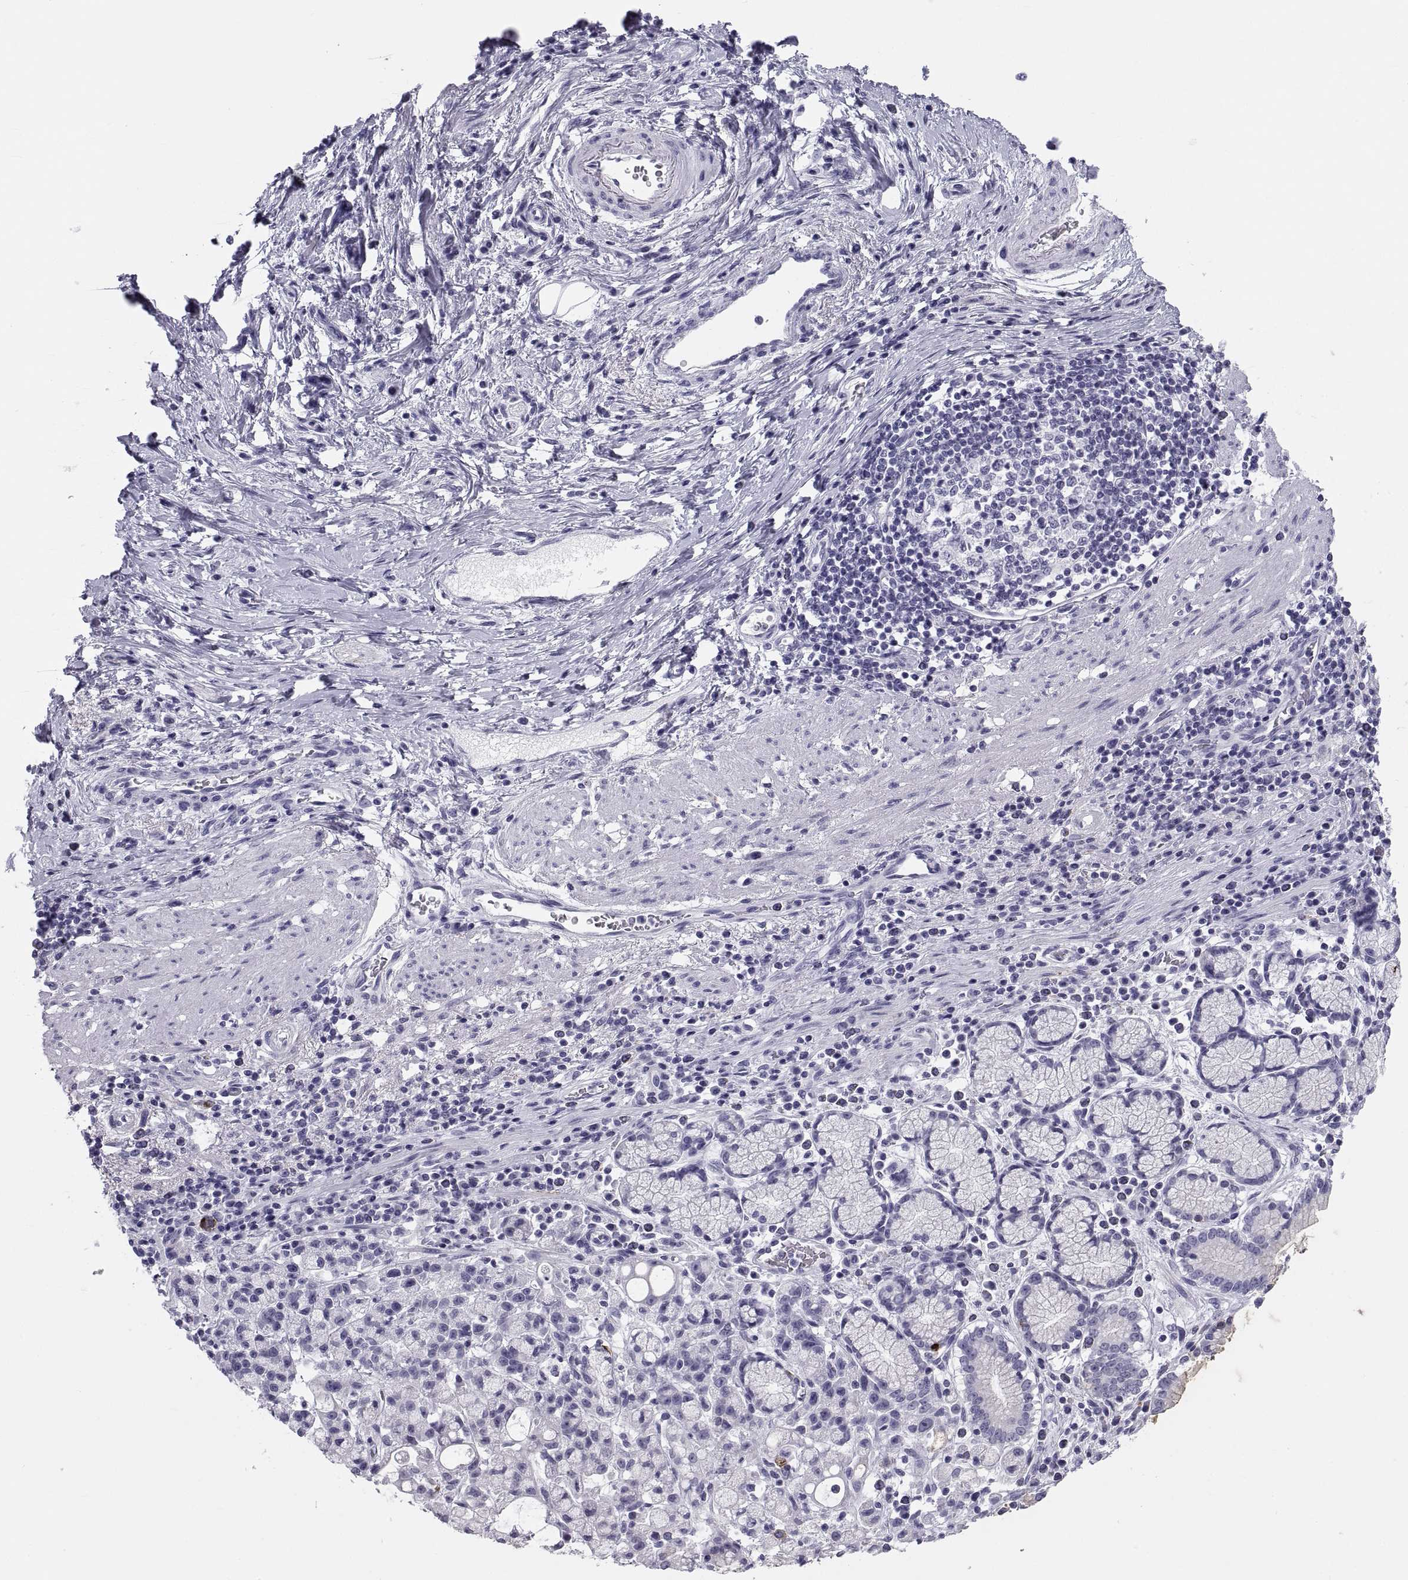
{"staining": {"intensity": "negative", "quantity": "none", "location": "none"}, "tissue": "stomach cancer", "cell_type": "Tumor cells", "image_type": "cancer", "snomed": [{"axis": "morphology", "description": "Adenocarcinoma, NOS"}, {"axis": "topography", "description": "Stomach"}], "caption": "Tumor cells show no significant protein expression in adenocarcinoma (stomach).", "gene": "DEFB129", "patient": {"sex": "male", "age": 58}}